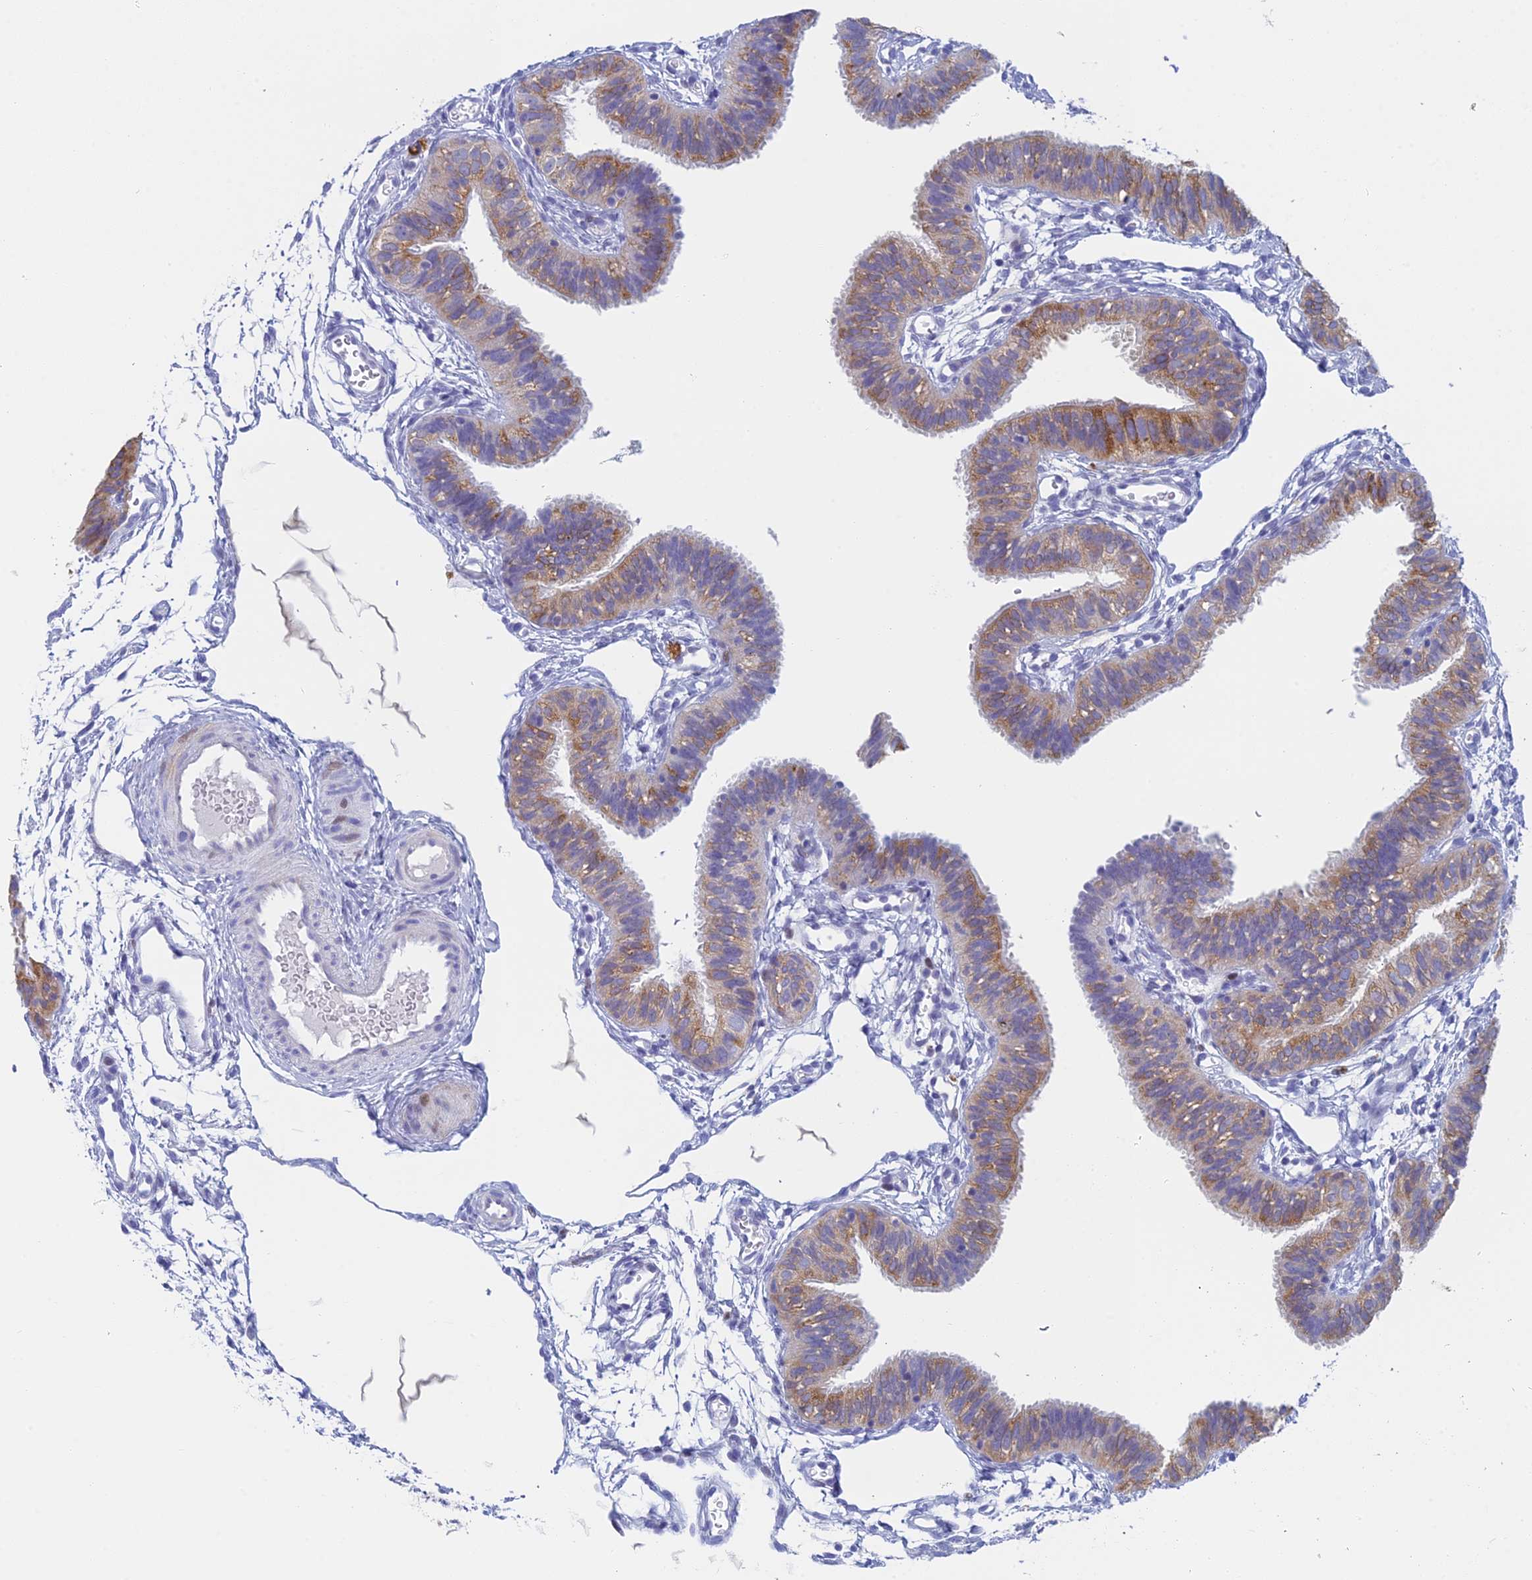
{"staining": {"intensity": "moderate", "quantity": "25%-75%", "location": "cytoplasmic/membranous"}, "tissue": "fallopian tube", "cell_type": "Glandular cells", "image_type": "normal", "snomed": [{"axis": "morphology", "description": "Normal tissue, NOS"}, {"axis": "topography", "description": "Fallopian tube"}], "caption": "Fallopian tube stained for a protein (brown) shows moderate cytoplasmic/membranous positive positivity in approximately 25%-75% of glandular cells.", "gene": "REXO5", "patient": {"sex": "female", "age": 35}}